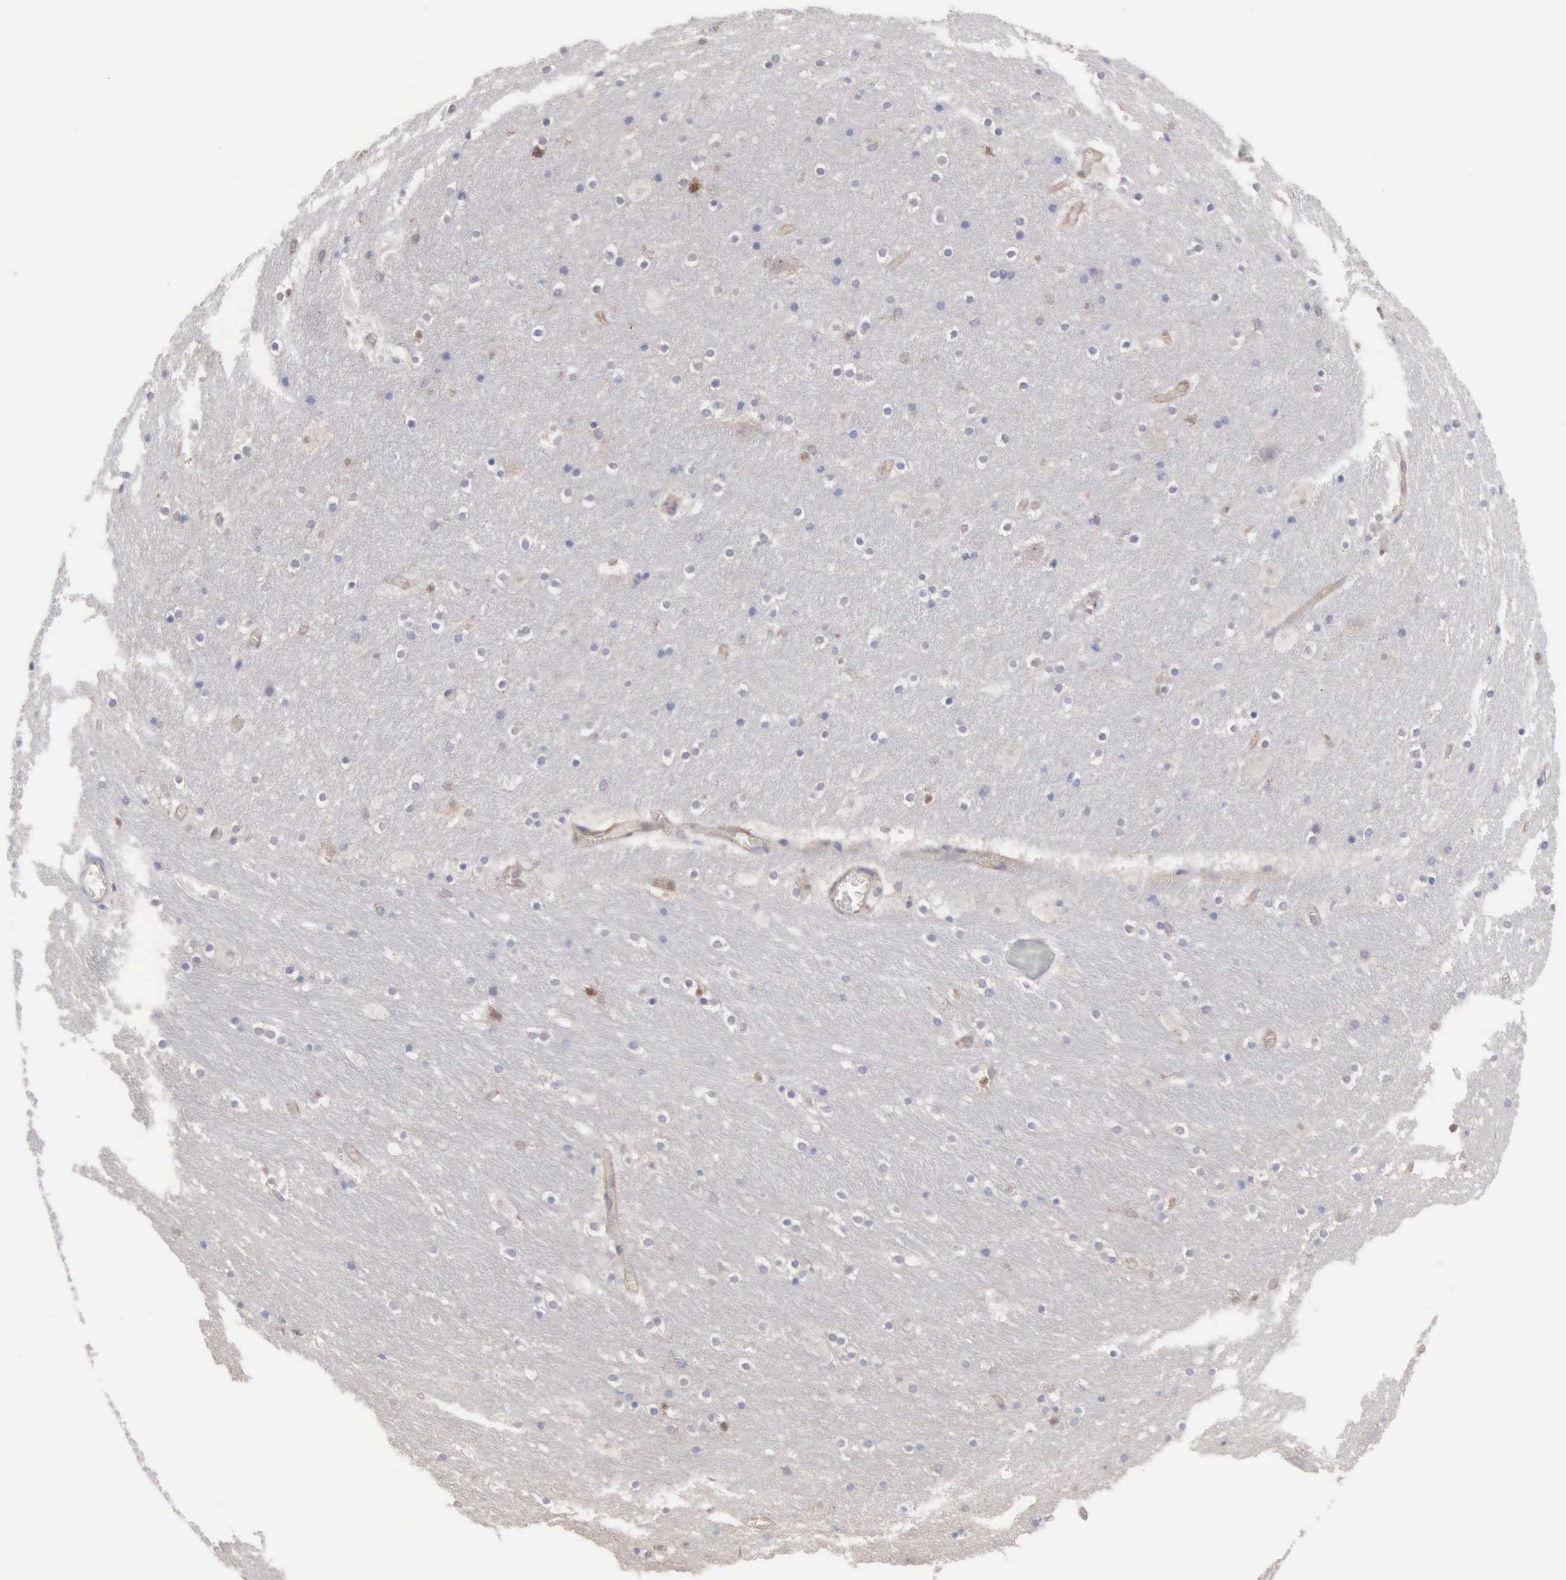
{"staining": {"intensity": "negative", "quantity": "none", "location": "none"}, "tissue": "hippocampus", "cell_type": "Glial cells", "image_type": "normal", "snomed": [{"axis": "morphology", "description": "Normal tissue, NOS"}, {"axis": "topography", "description": "Hippocampus"}], "caption": "A histopathology image of hippocampus stained for a protein displays no brown staining in glial cells. (DAB IHC with hematoxylin counter stain).", "gene": "MTHFD1", "patient": {"sex": "male", "age": 45}}